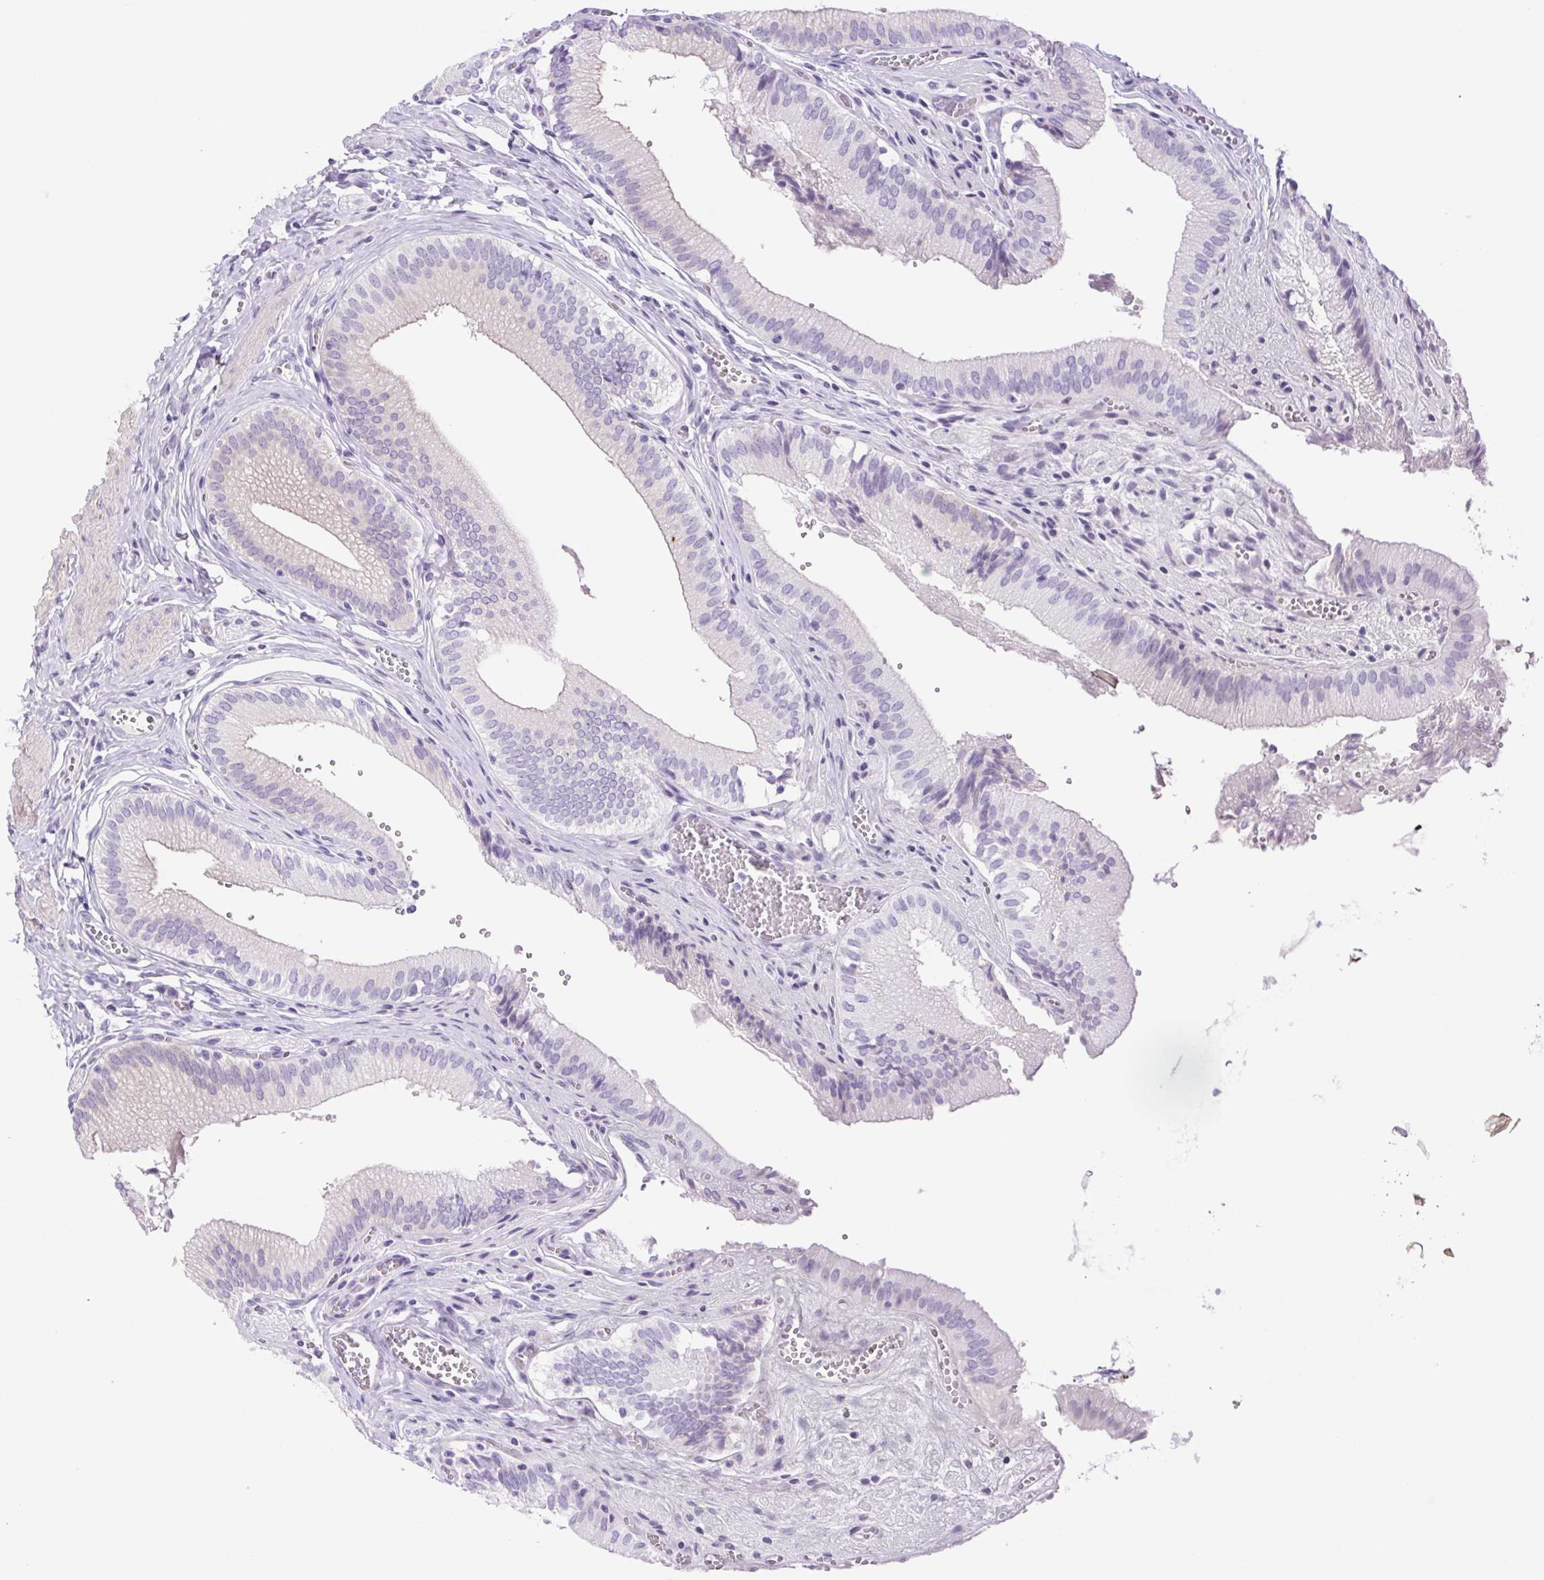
{"staining": {"intensity": "negative", "quantity": "none", "location": "none"}, "tissue": "gallbladder", "cell_type": "Glandular cells", "image_type": "normal", "snomed": [{"axis": "morphology", "description": "Normal tissue, NOS"}, {"axis": "topography", "description": "Gallbladder"}, {"axis": "topography", "description": "Peripheral nerve tissue"}], "caption": "Immunohistochemistry (IHC) of benign gallbladder reveals no positivity in glandular cells. (DAB (3,3'-diaminobenzidine) immunohistochemistry, high magnification).", "gene": "CDSN", "patient": {"sex": "male", "age": 17}}